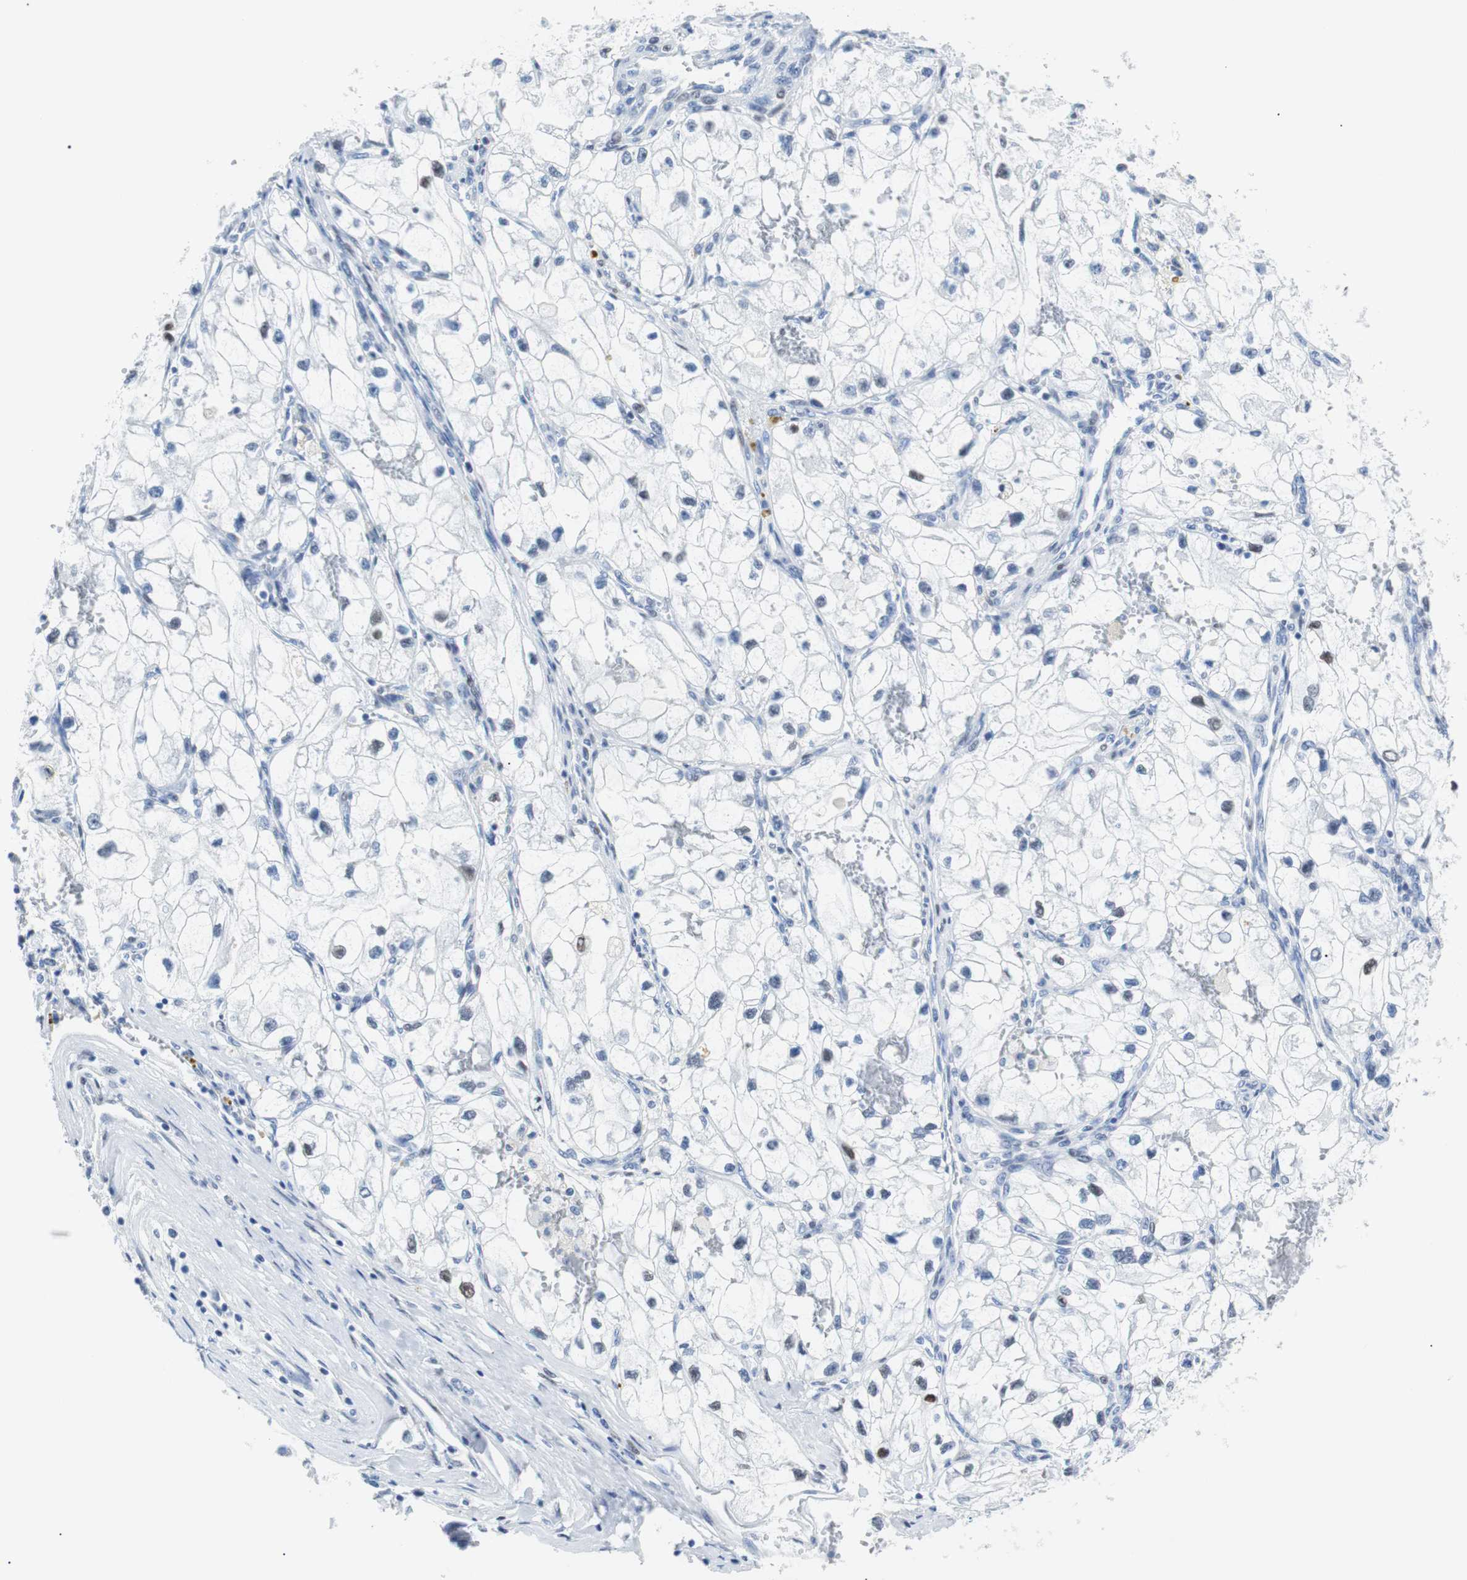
{"staining": {"intensity": "weak", "quantity": "<25%", "location": "nuclear"}, "tissue": "renal cancer", "cell_type": "Tumor cells", "image_type": "cancer", "snomed": [{"axis": "morphology", "description": "Adenocarcinoma, NOS"}, {"axis": "topography", "description": "Kidney"}], "caption": "Immunohistochemistry photomicrograph of renal cancer stained for a protein (brown), which exhibits no expression in tumor cells.", "gene": "JUN", "patient": {"sex": "female", "age": 70}}